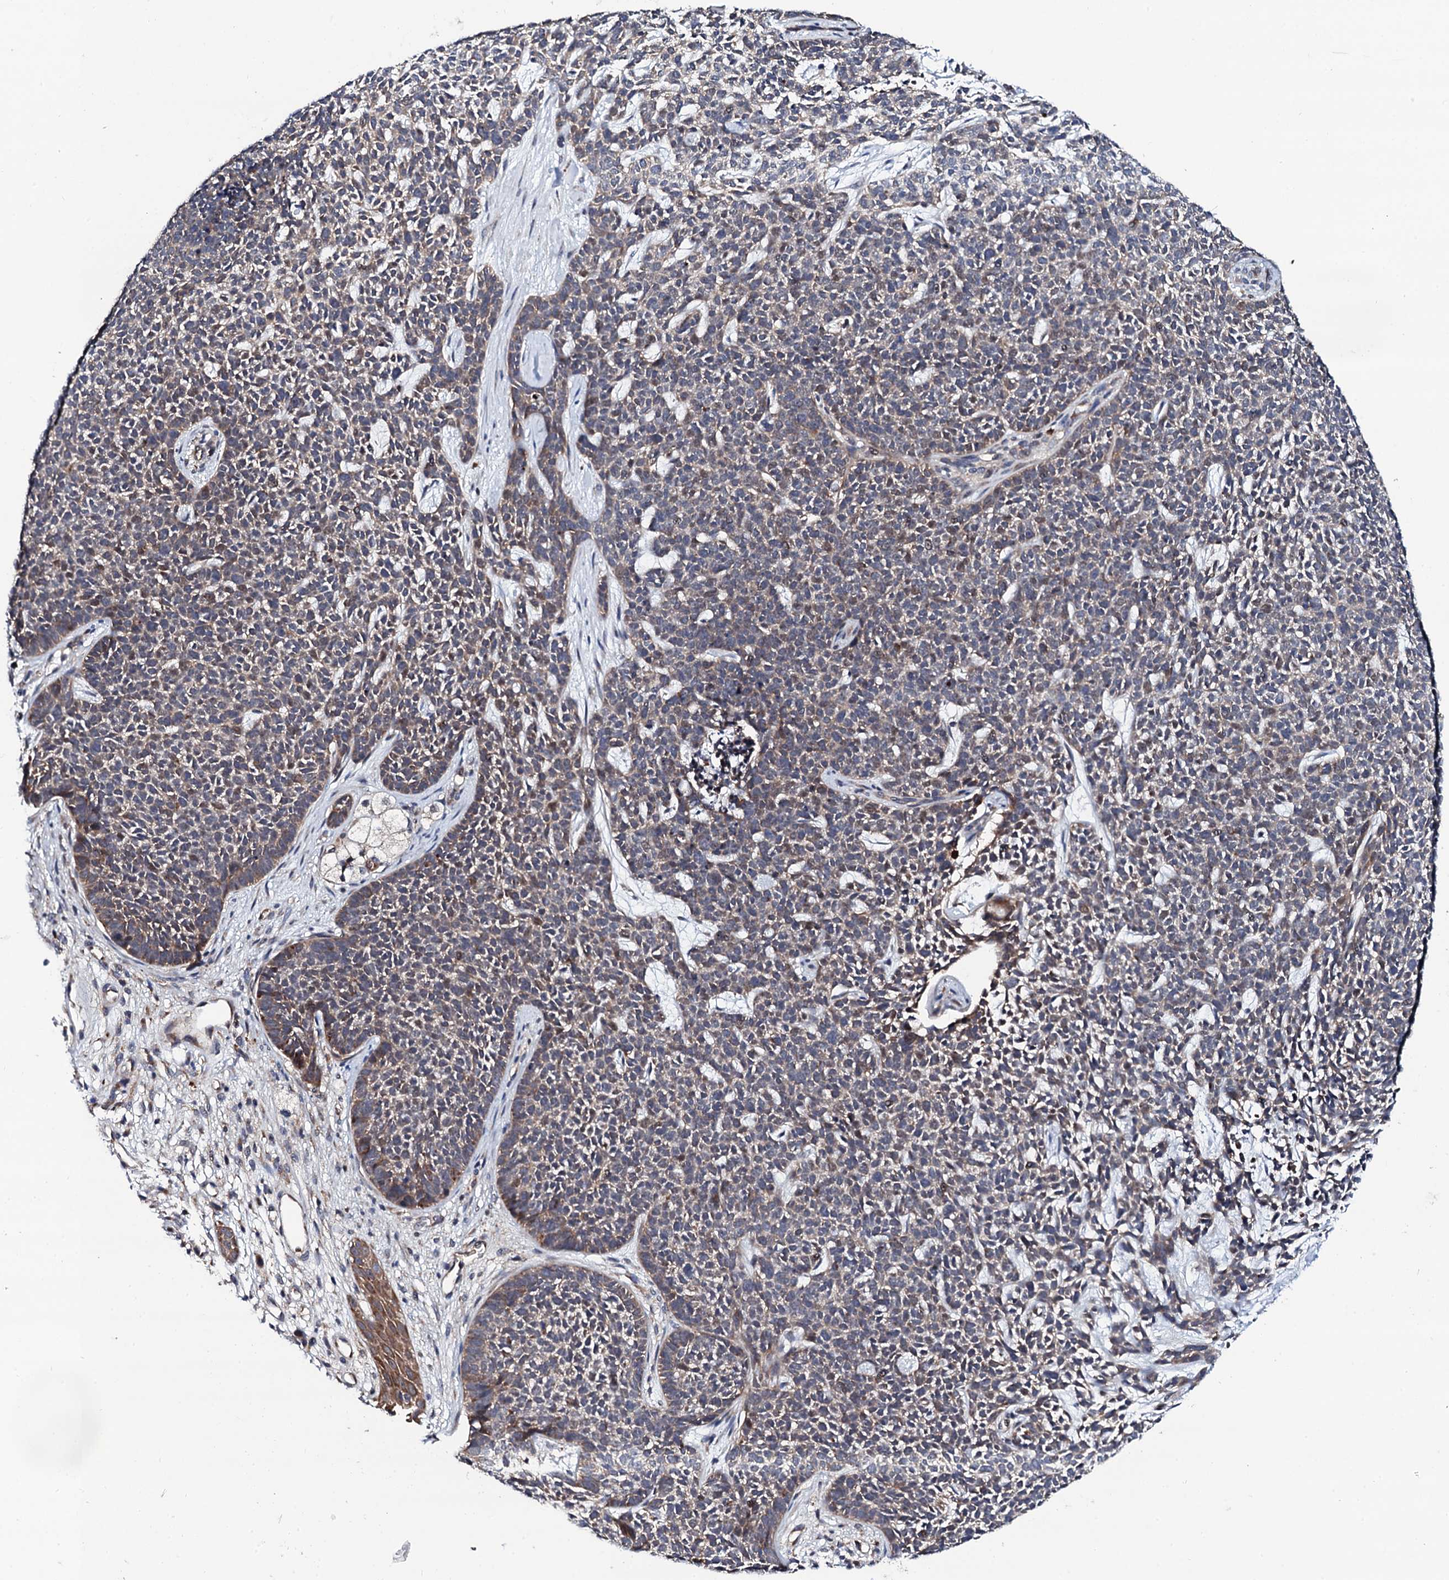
{"staining": {"intensity": "weak", "quantity": "<25%", "location": "cytoplasmic/membranous"}, "tissue": "skin cancer", "cell_type": "Tumor cells", "image_type": "cancer", "snomed": [{"axis": "morphology", "description": "Basal cell carcinoma"}, {"axis": "topography", "description": "Skin"}], "caption": "Skin cancer was stained to show a protein in brown. There is no significant staining in tumor cells.", "gene": "COG4", "patient": {"sex": "female", "age": 84}}